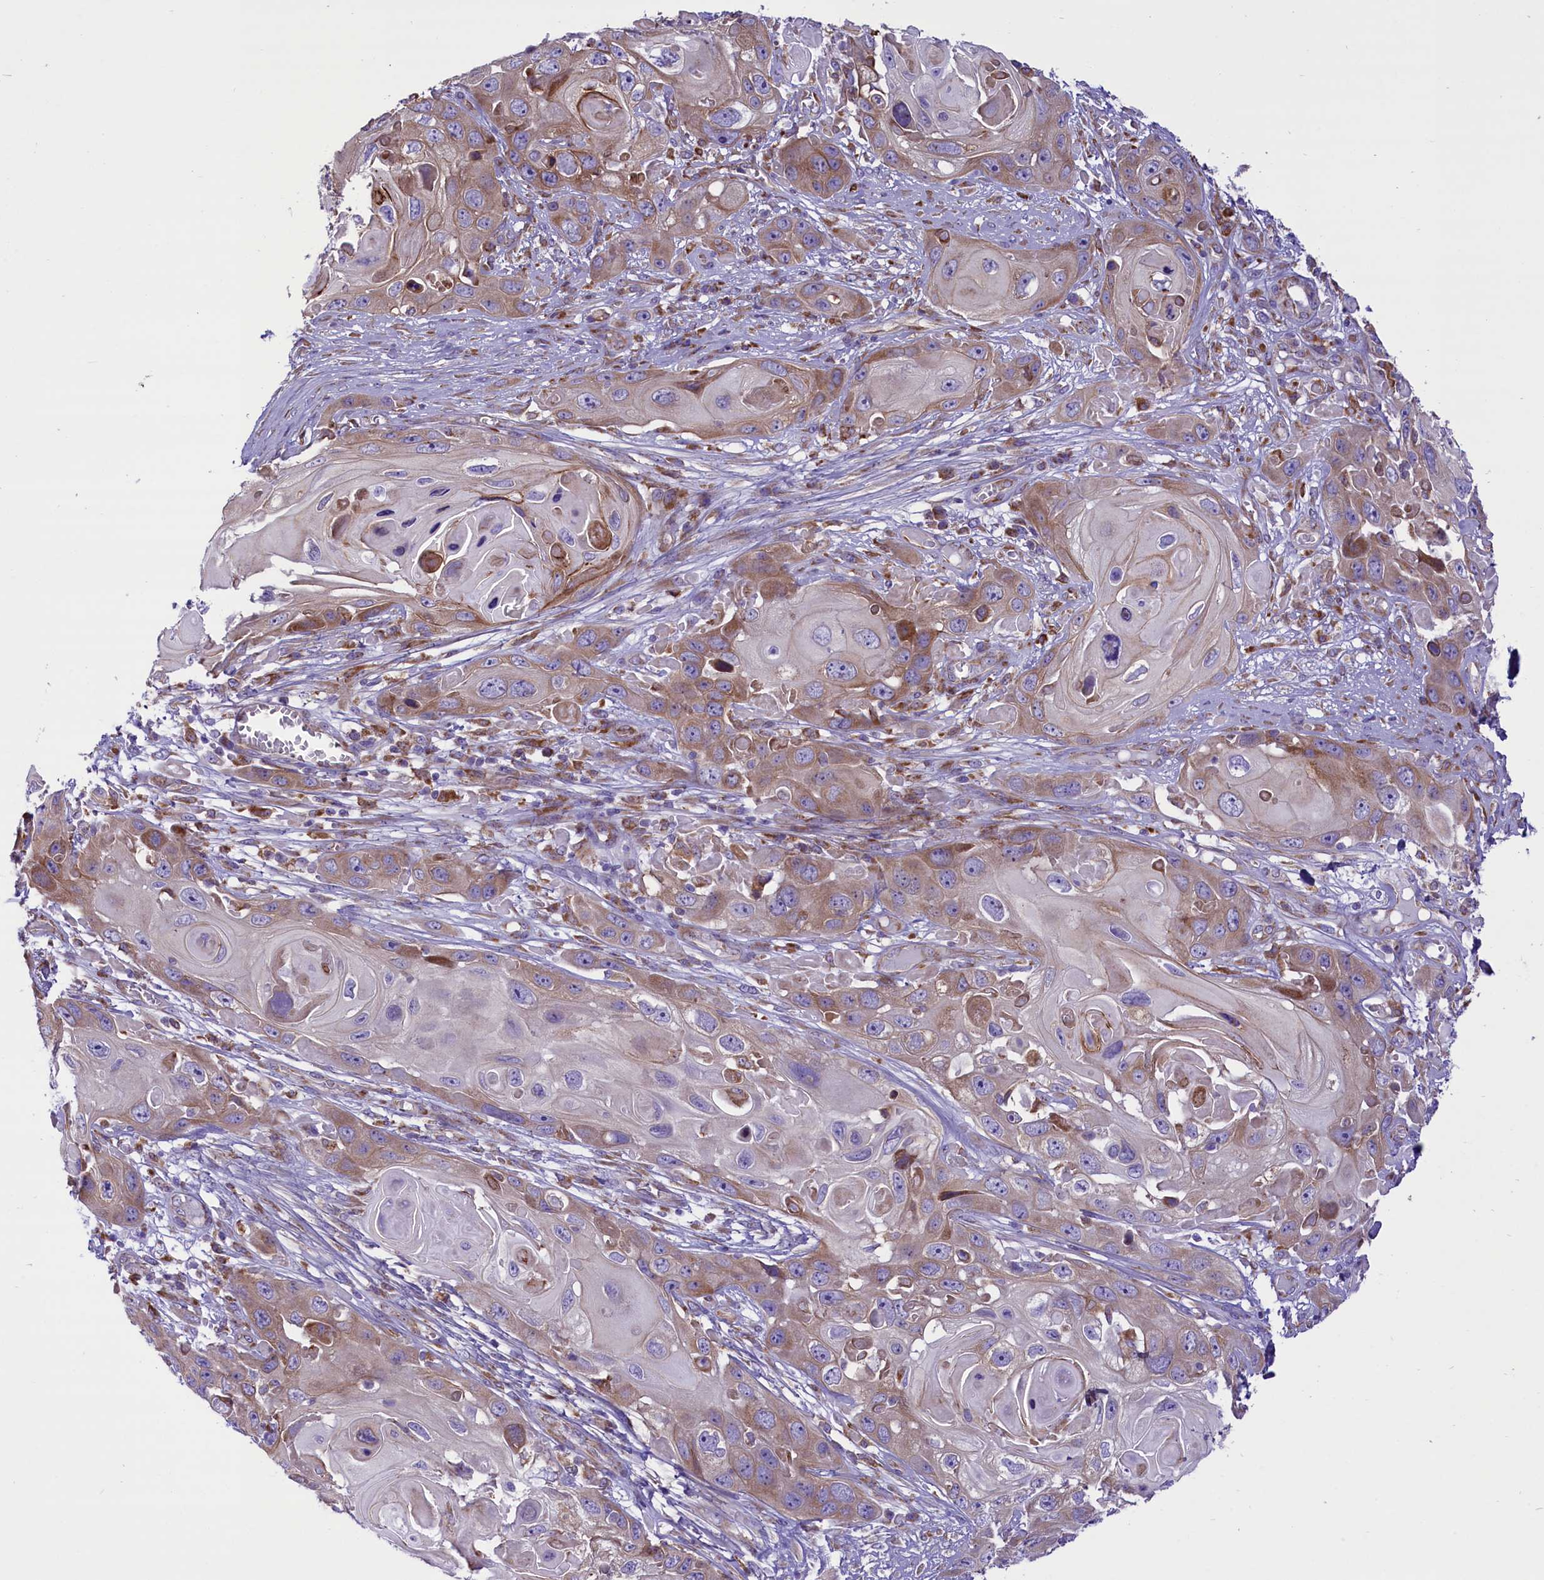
{"staining": {"intensity": "moderate", "quantity": "25%-75%", "location": "cytoplasmic/membranous"}, "tissue": "skin cancer", "cell_type": "Tumor cells", "image_type": "cancer", "snomed": [{"axis": "morphology", "description": "Squamous cell carcinoma, NOS"}, {"axis": "topography", "description": "Skin"}], "caption": "Approximately 25%-75% of tumor cells in human skin cancer demonstrate moderate cytoplasmic/membranous protein staining as visualized by brown immunohistochemical staining.", "gene": "PTPRU", "patient": {"sex": "male", "age": 55}}